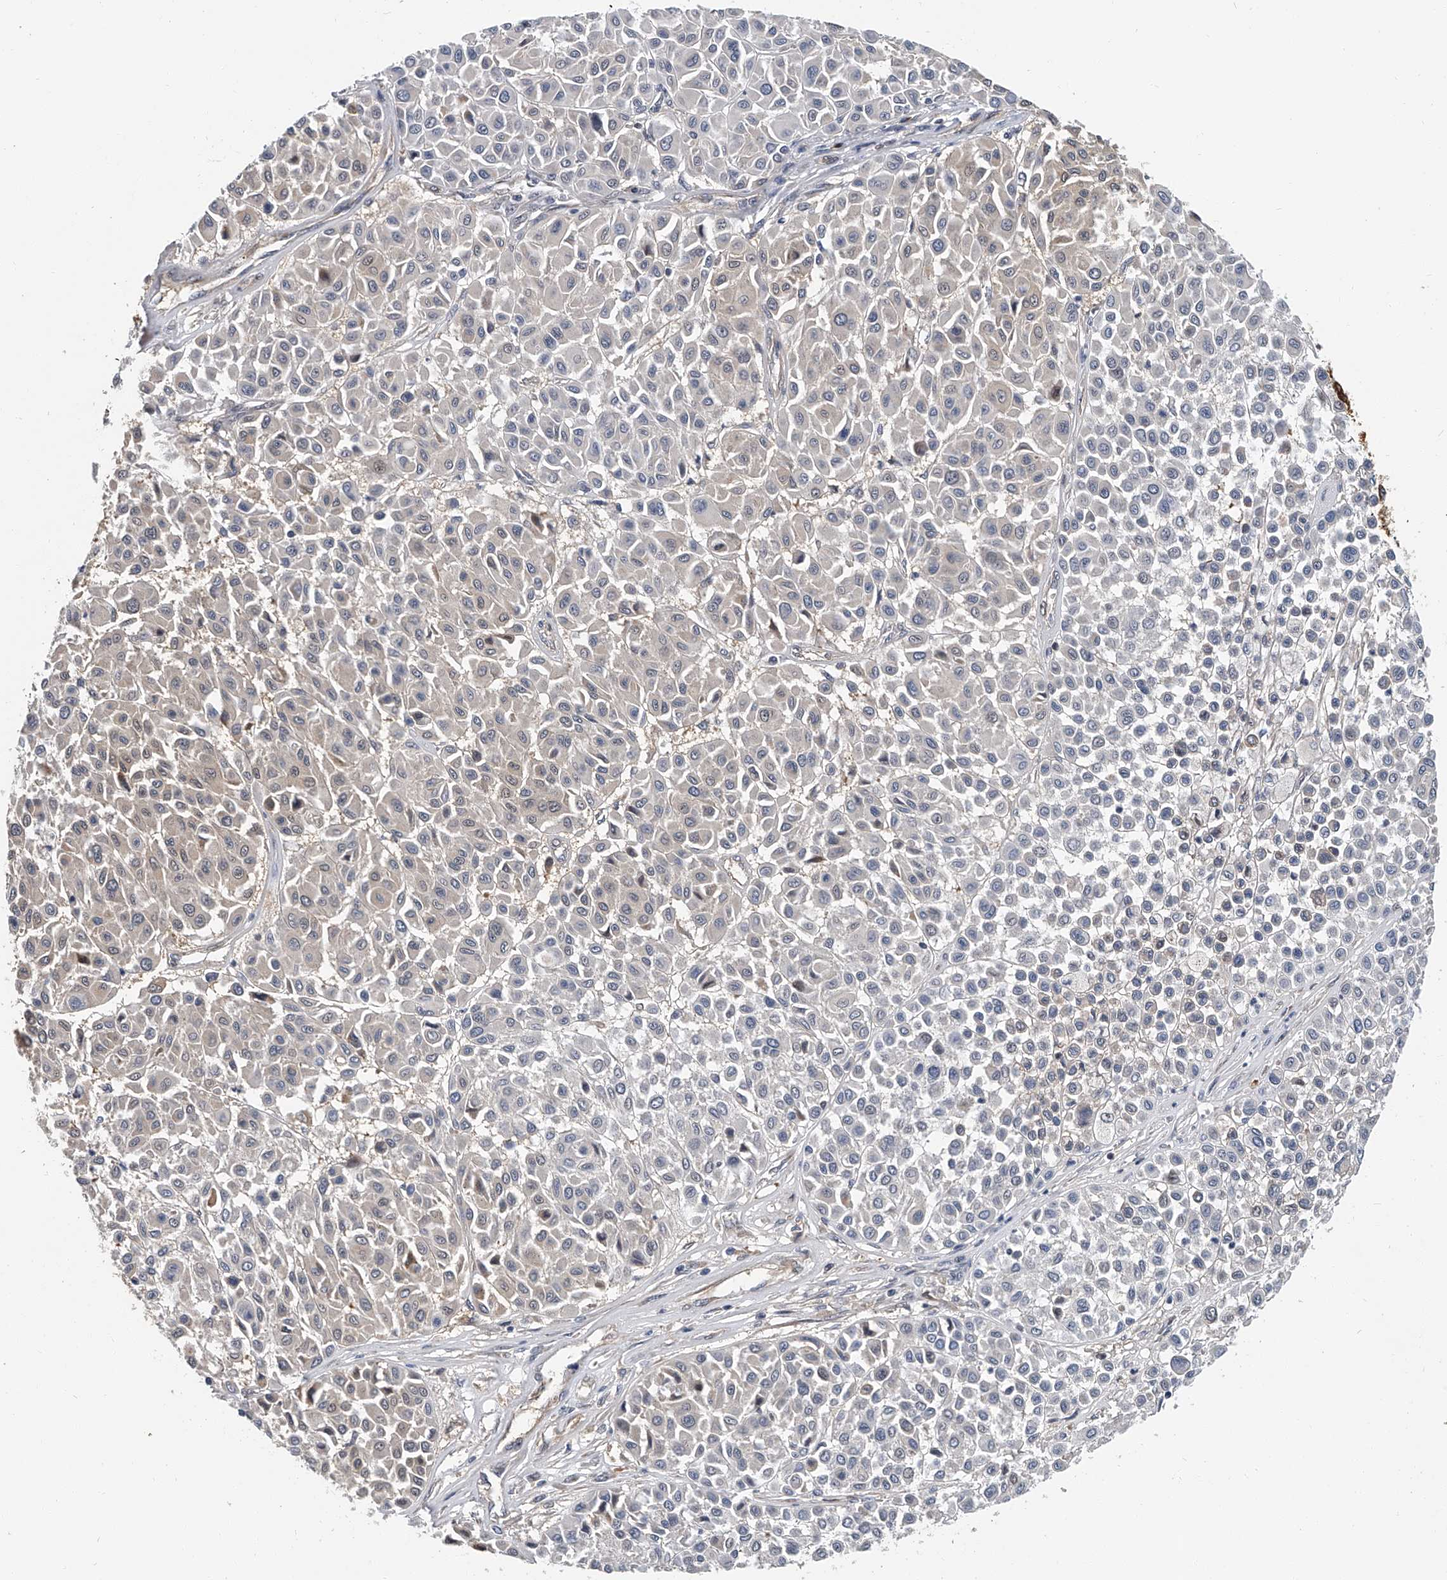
{"staining": {"intensity": "negative", "quantity": "none", "location": "none"}, "tissue": "melanoma", "cell_type": "Tumor cells", "image_type": "cancer", "snomed": [{"axis": "morphology", "description": "Malignant melanoma, Metastatic site"}, {"axis": "topography", "description": "Soft tissue"}], "caption": "Immunohistochemistry (IHC) photomicrograph of human malignant melanoma (metastatic site) stained for a protein (brown), which exhibits no expression in tumor cells. Nuclei are stained in blue.", "gene": "CD200", "patient": {"sex": "male", "age": 41}}